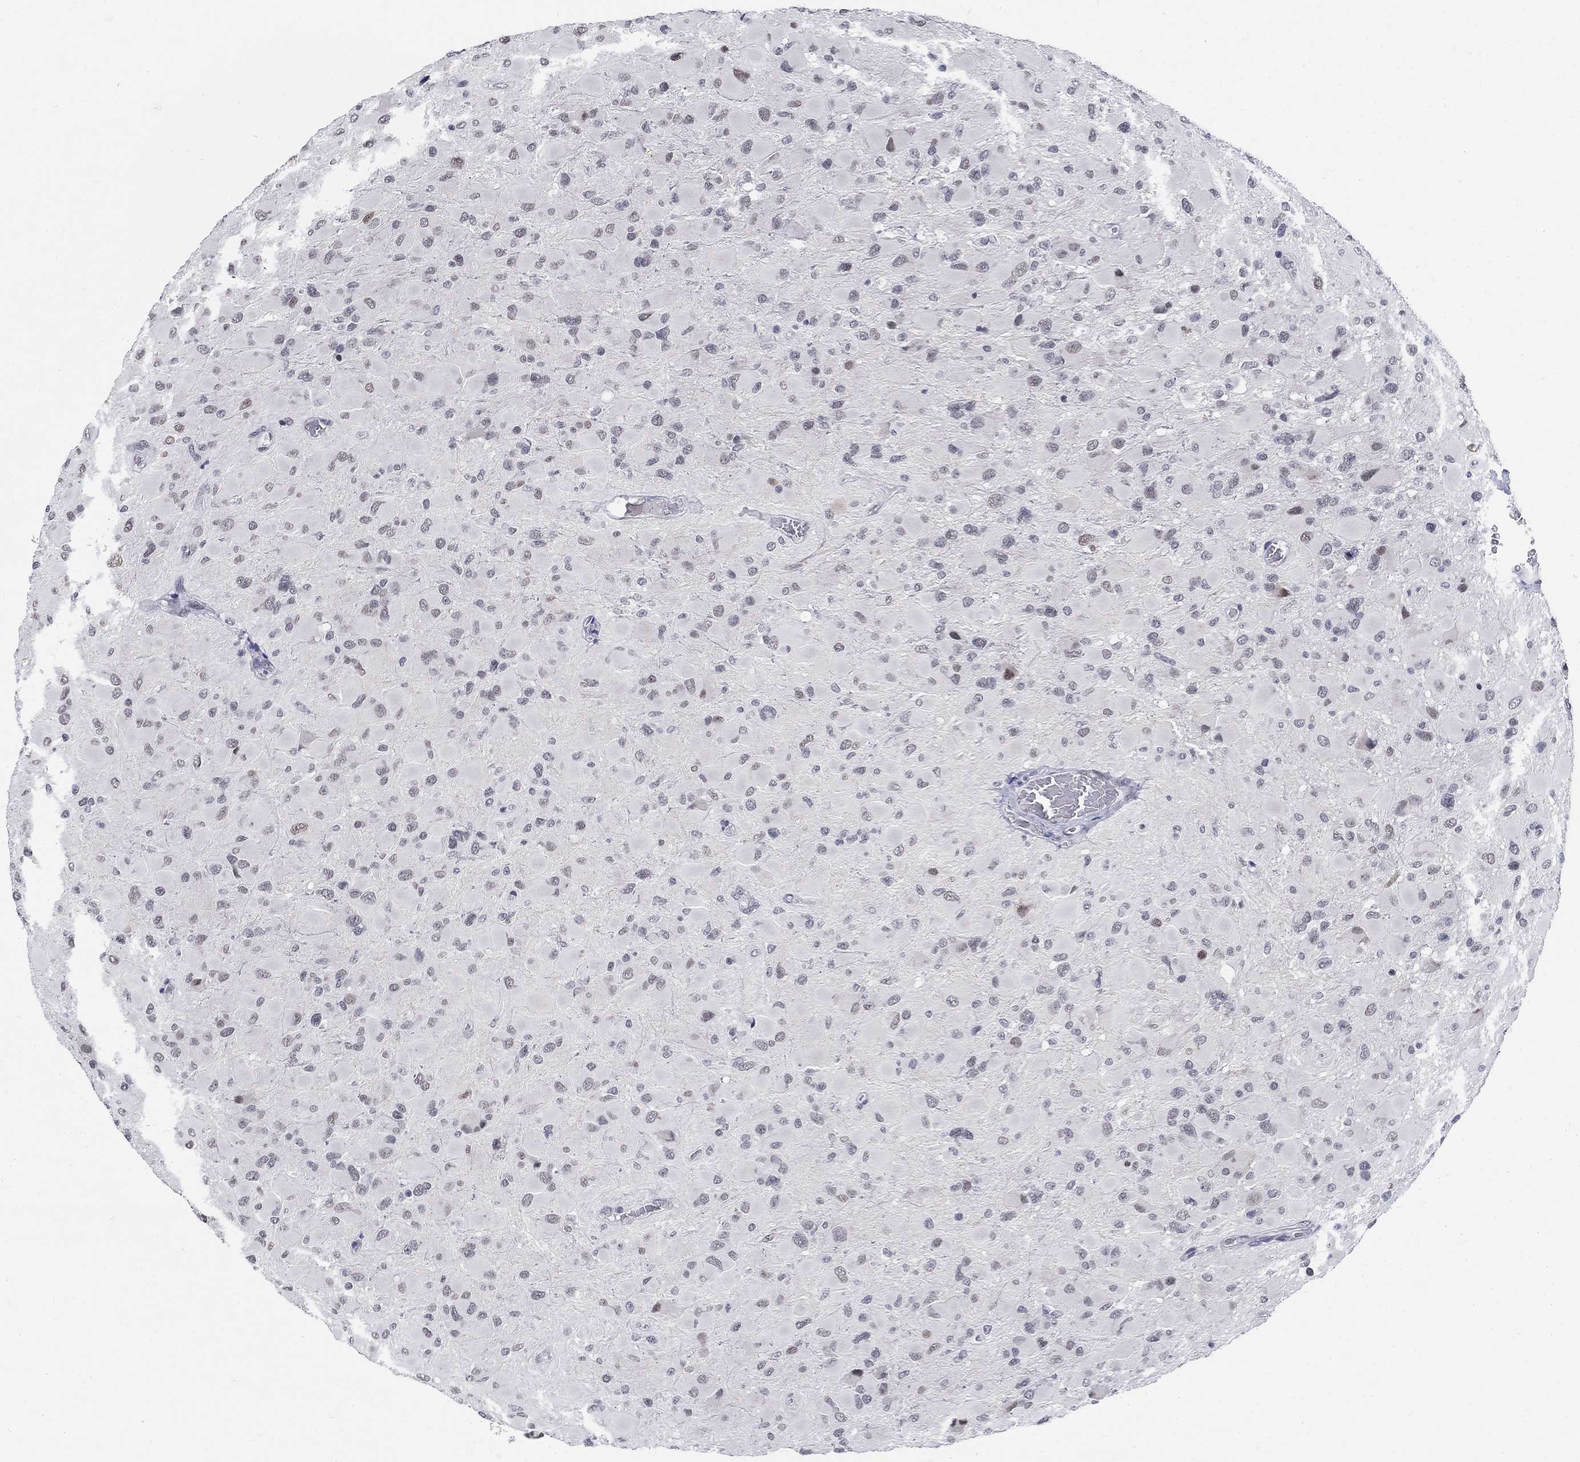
{"staining": {"intensity": "negative", "quantity": "none", "location": "none"}, "tissue": "glioma", "cell_type": "Tumor cells", "image_type": "cancer", "snomed": [{"axis": "morphology", "description": "Glioma, malignant, High grade"}, {"axis": "topography", "description": "Cerebral cortex"}], "caption": "IHC image of neoplastic tissue: human malignant glioma (high-grade) stained with DAB shows no significant protein positivity in tumor cells. (IHC, brightfield microscopy, high magnification).", "gene": "BHLHE22", "patient": {"sex": "female", "age": 36}}